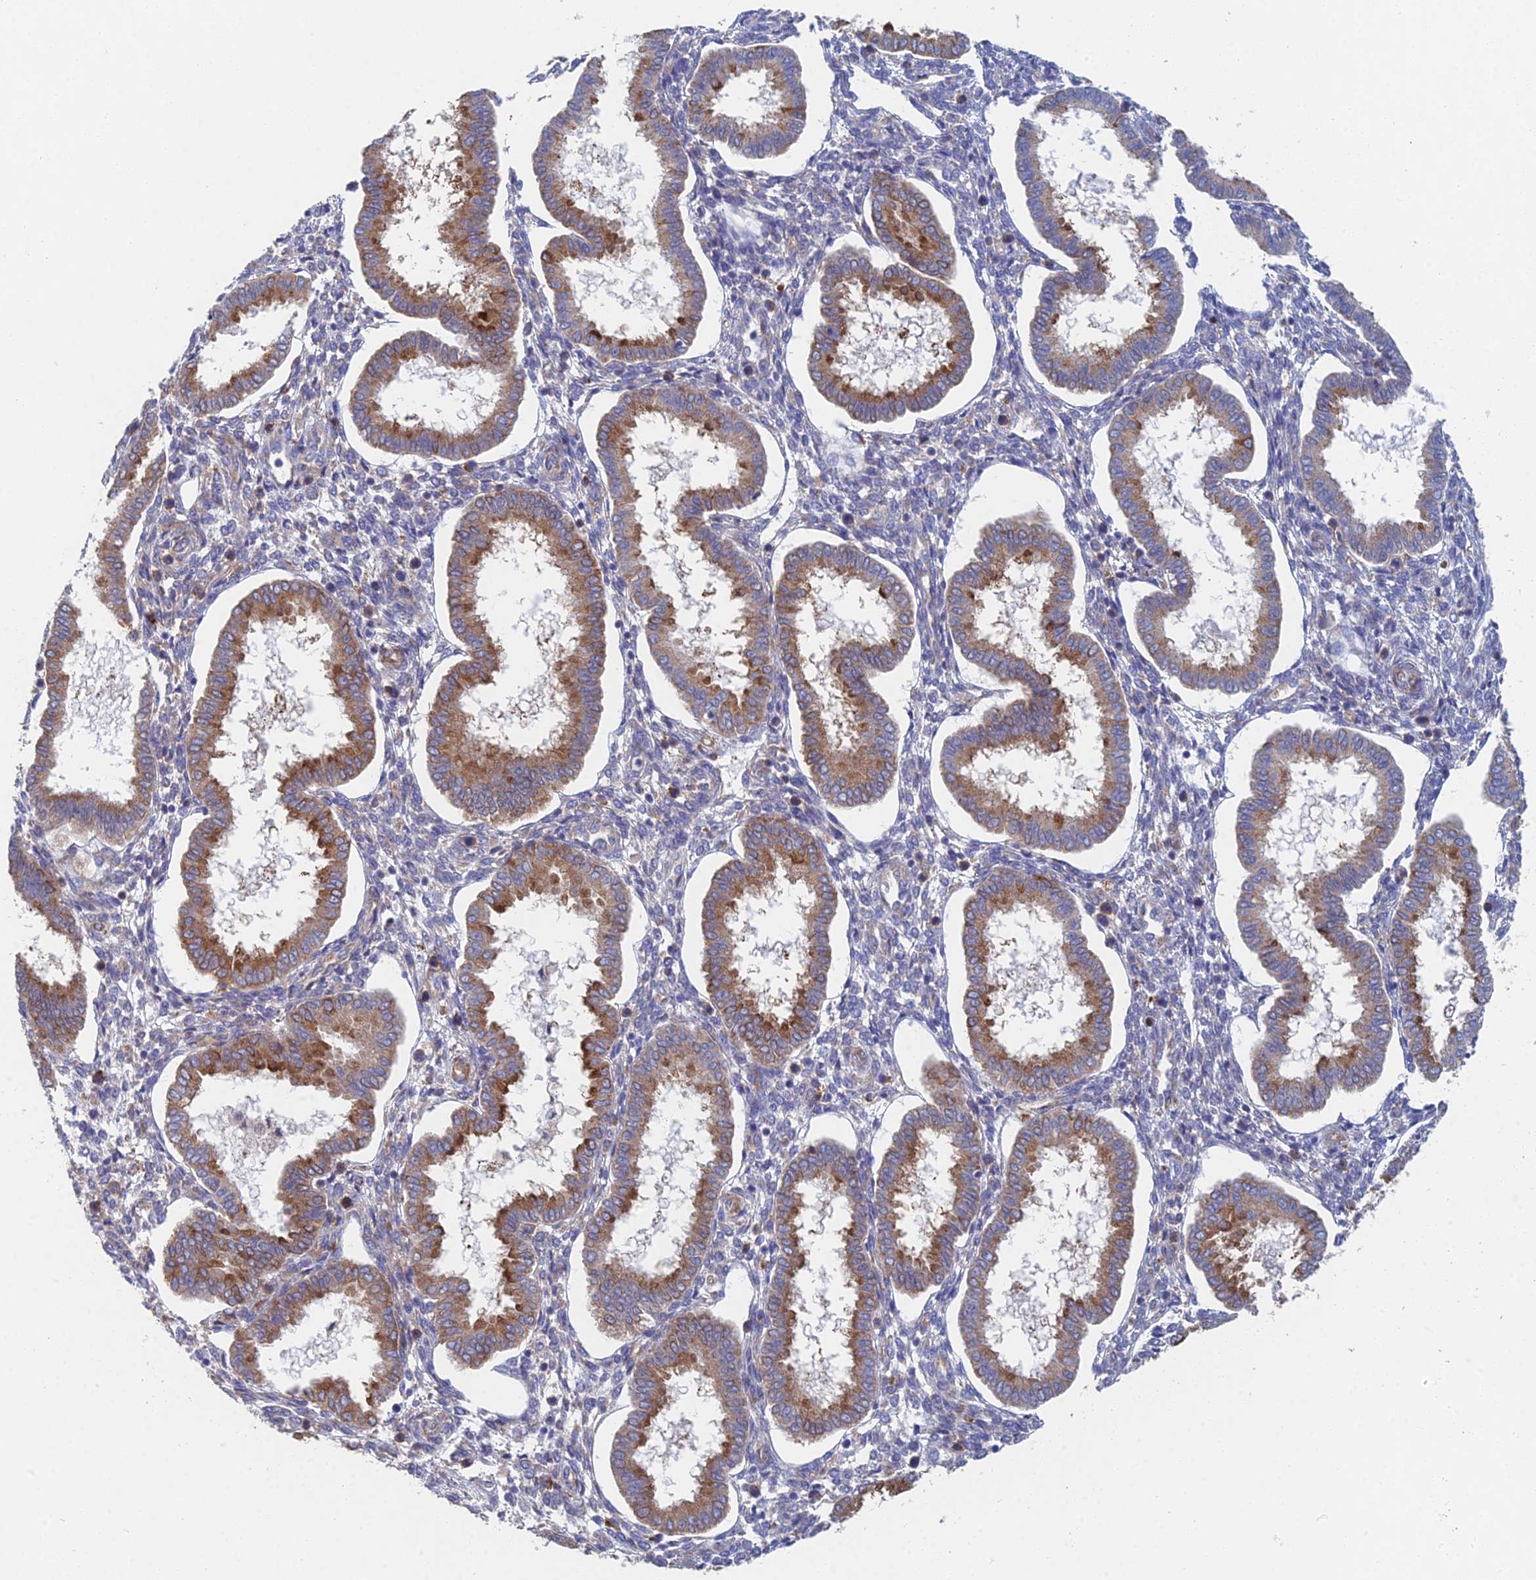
{"staining": {"intensity": "negative", "quantity": "none", "location": "none"}, "tissue": "endometrium", "cell_type": "Cells in endometrial stroma", "image_type": "normal", "snomed": [{"axis": "morphology", "description": "Normal tissue, NOS"}, {"axis": "topography", "description": "Endometrium"}], "caption": "Benign endometrium was stained to show a protein in brown. There is no significant staining in cells in endometrial stroma. Brightfield microscopy of immunohistochemistry stained with DAB (brown) and hematoxylin (blue), captured at high magnification.", "gene": "ELOF1", "patient": {"sex": "female", "age": 24}}